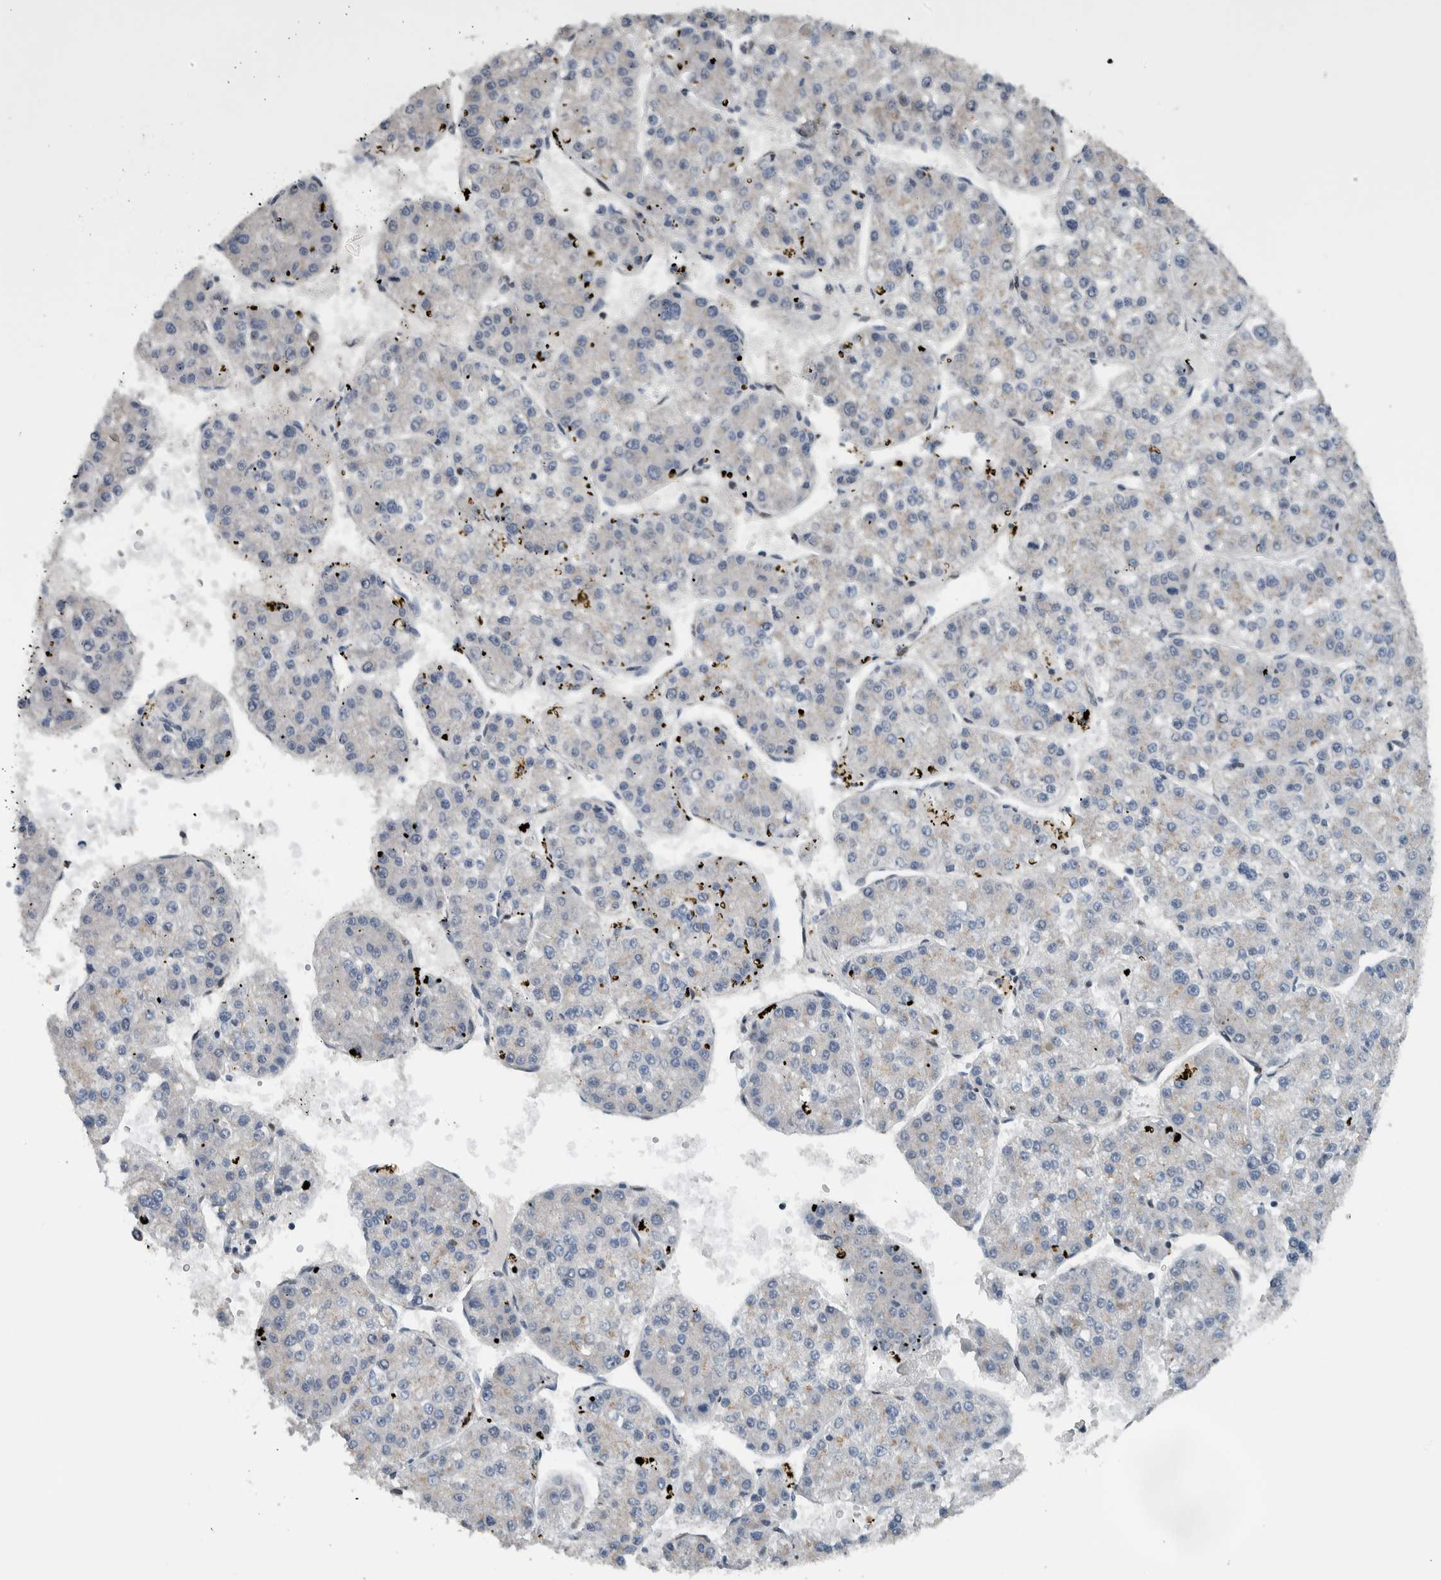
{"staining": {"intensity": "negative", "quantity": "none", "location": "none"}, "tissue": "liver cancer", "cell_type": "Tumor cells", "image_type": "cancer", "snomed": [{"axis": "morphology", "description": "Carcinoma, Hepatocellular, NOS"}, {"axis": "topography", "description": "Liver"}], "caption": "Immunohistochemical staining of human hepatocellular carcinoma (liver) demonstrates no significant staining in tumor cells.", "gene": "FAM135B", "patient": {"sex": "female", "age": 73}}